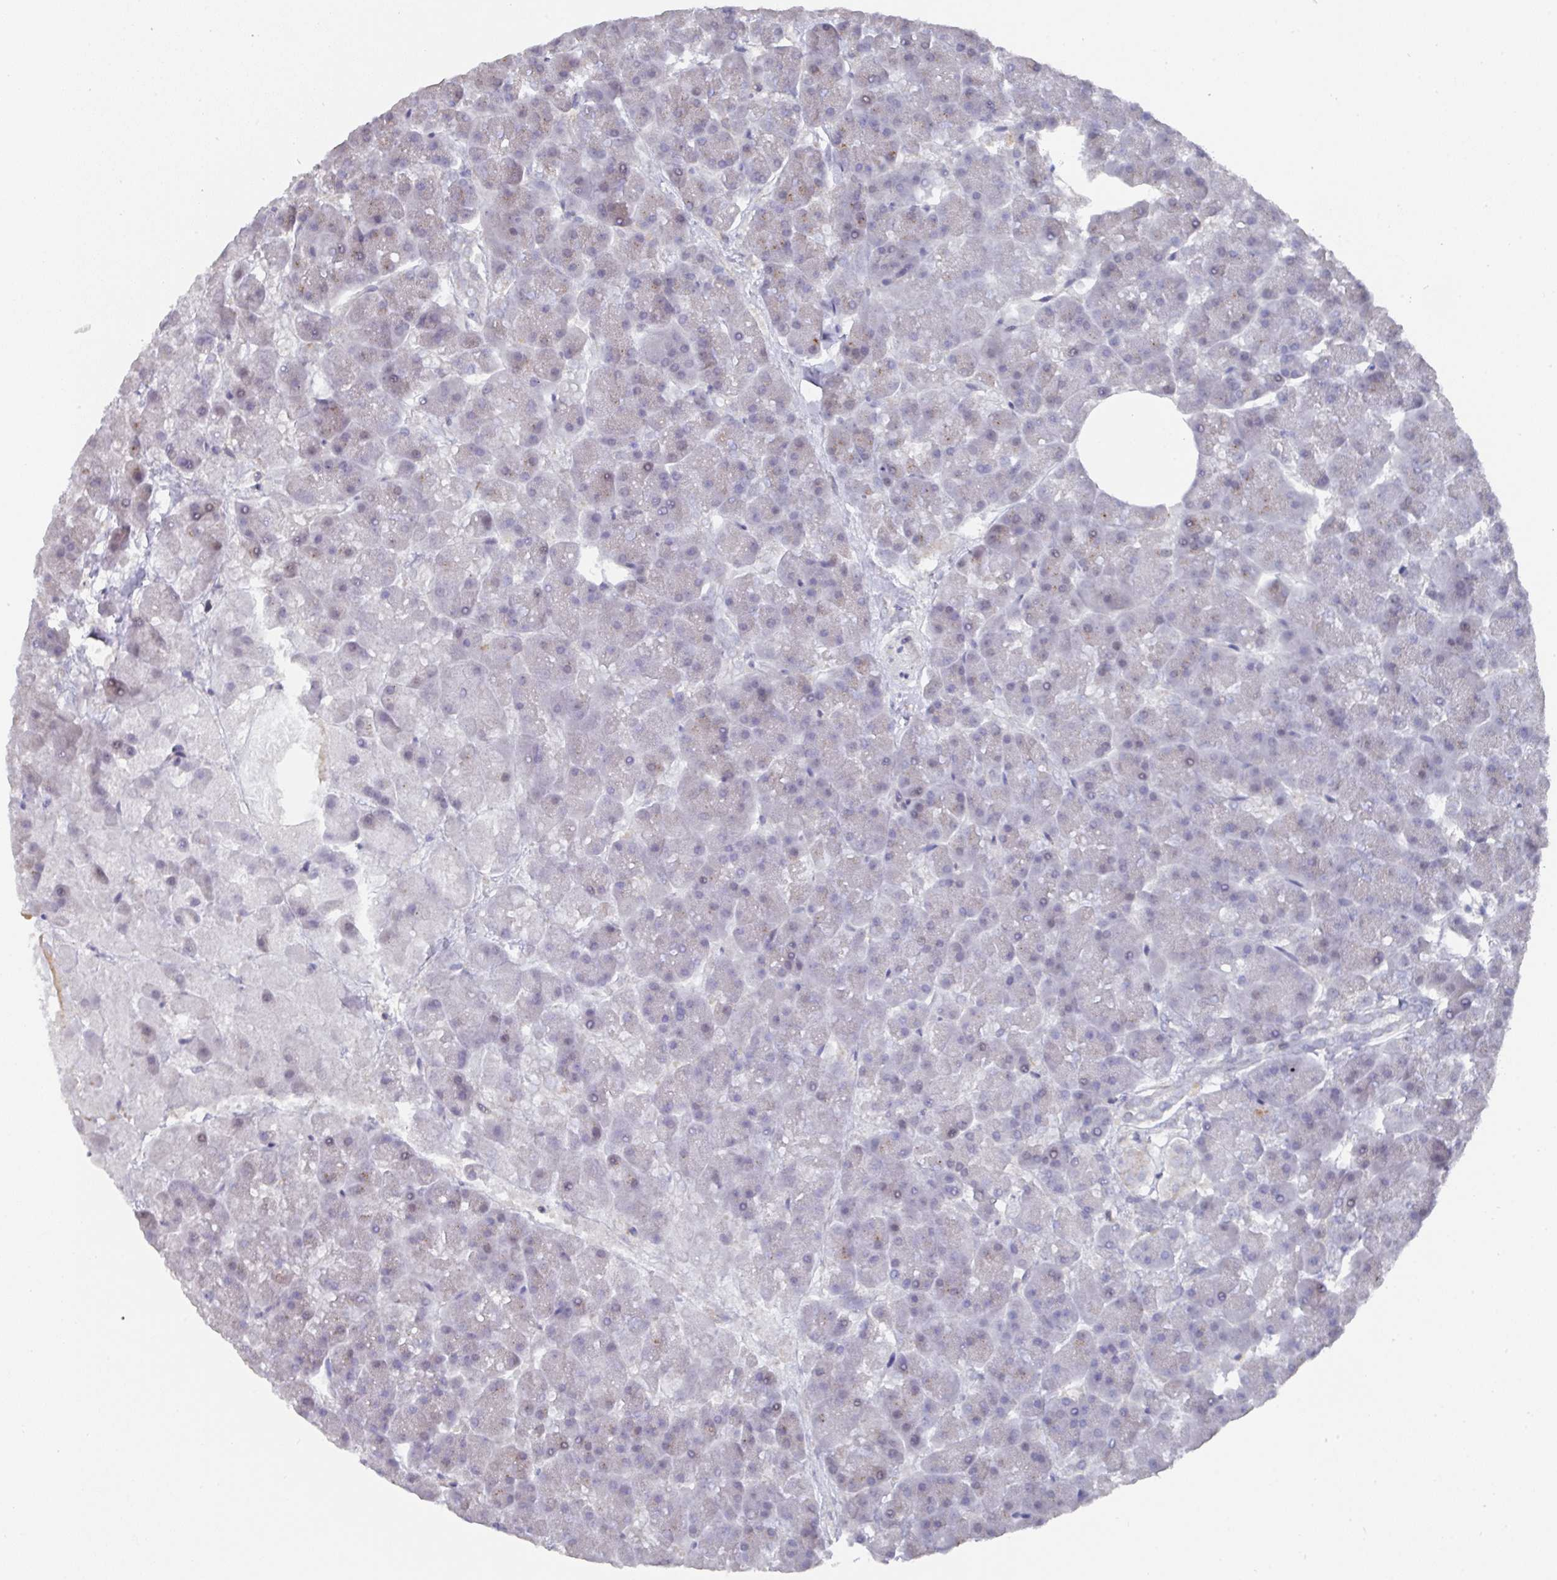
{"staining": {"intensity": "moderate", "quantity": "25%-75%", "location": "cytoplasmic/membranous"}, "tissue": "pancreas", "cell_type": "Exocrine glandular cells", "image_type": "normal", "snomed": [{"axis": "morphology", "description": "Normal tissue, NOS"}, {"axis": "topography", "description": "Pancreas"}, {"axis": "topography", "description": "Peripheral nerve tissue"}], "caption": "Moderate cytoplasmic/membranous protein positivity is present in about 25%-75% of exocrine glandular cells in pancreas. The staining was performed using DAB to visualize the protein expression in brown, while the nuclei were stained in blue with hematoxylin (Magnification: 20x).", "gene": "C18orf25", "patient": {"sex": "male", "age": 54}}